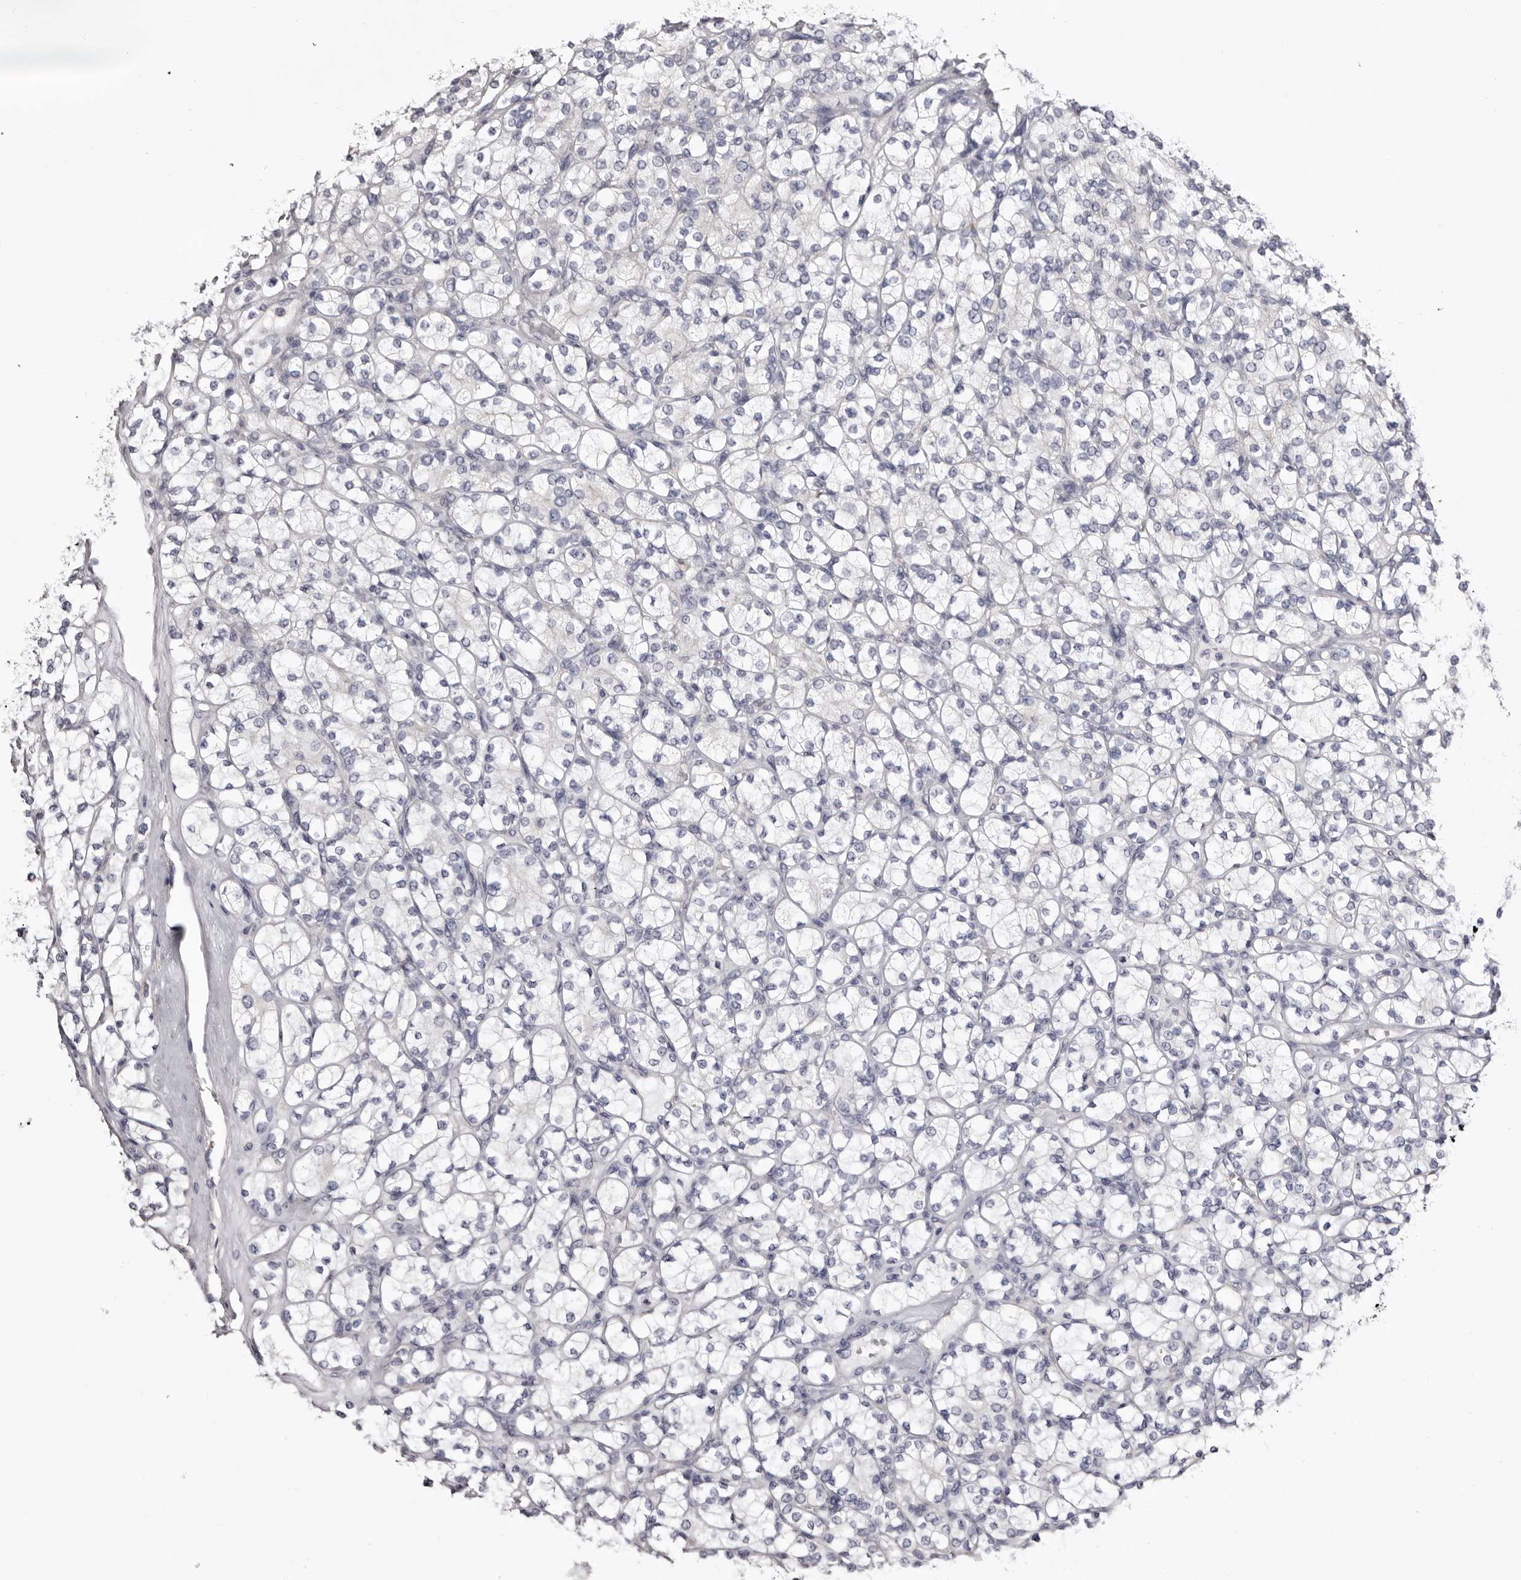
{"staining": {"intensity": "negative", "quantity": "none", "location": "none"}, "tissue": "renal cancer", "cell_type": "Tumor cells", "image_type": "cancer", "snomed": [{"axis": "morphology", "description": "Adenocarcinoma, NOS"}, {"axis": "topography", "description": "Kidney"}], "caption": "Photomicrograph shows no protein expression in tumor cells of renal cancer tissue.", "gene": "CASQ1", "patient": {"sex": "male", "age": 77}}